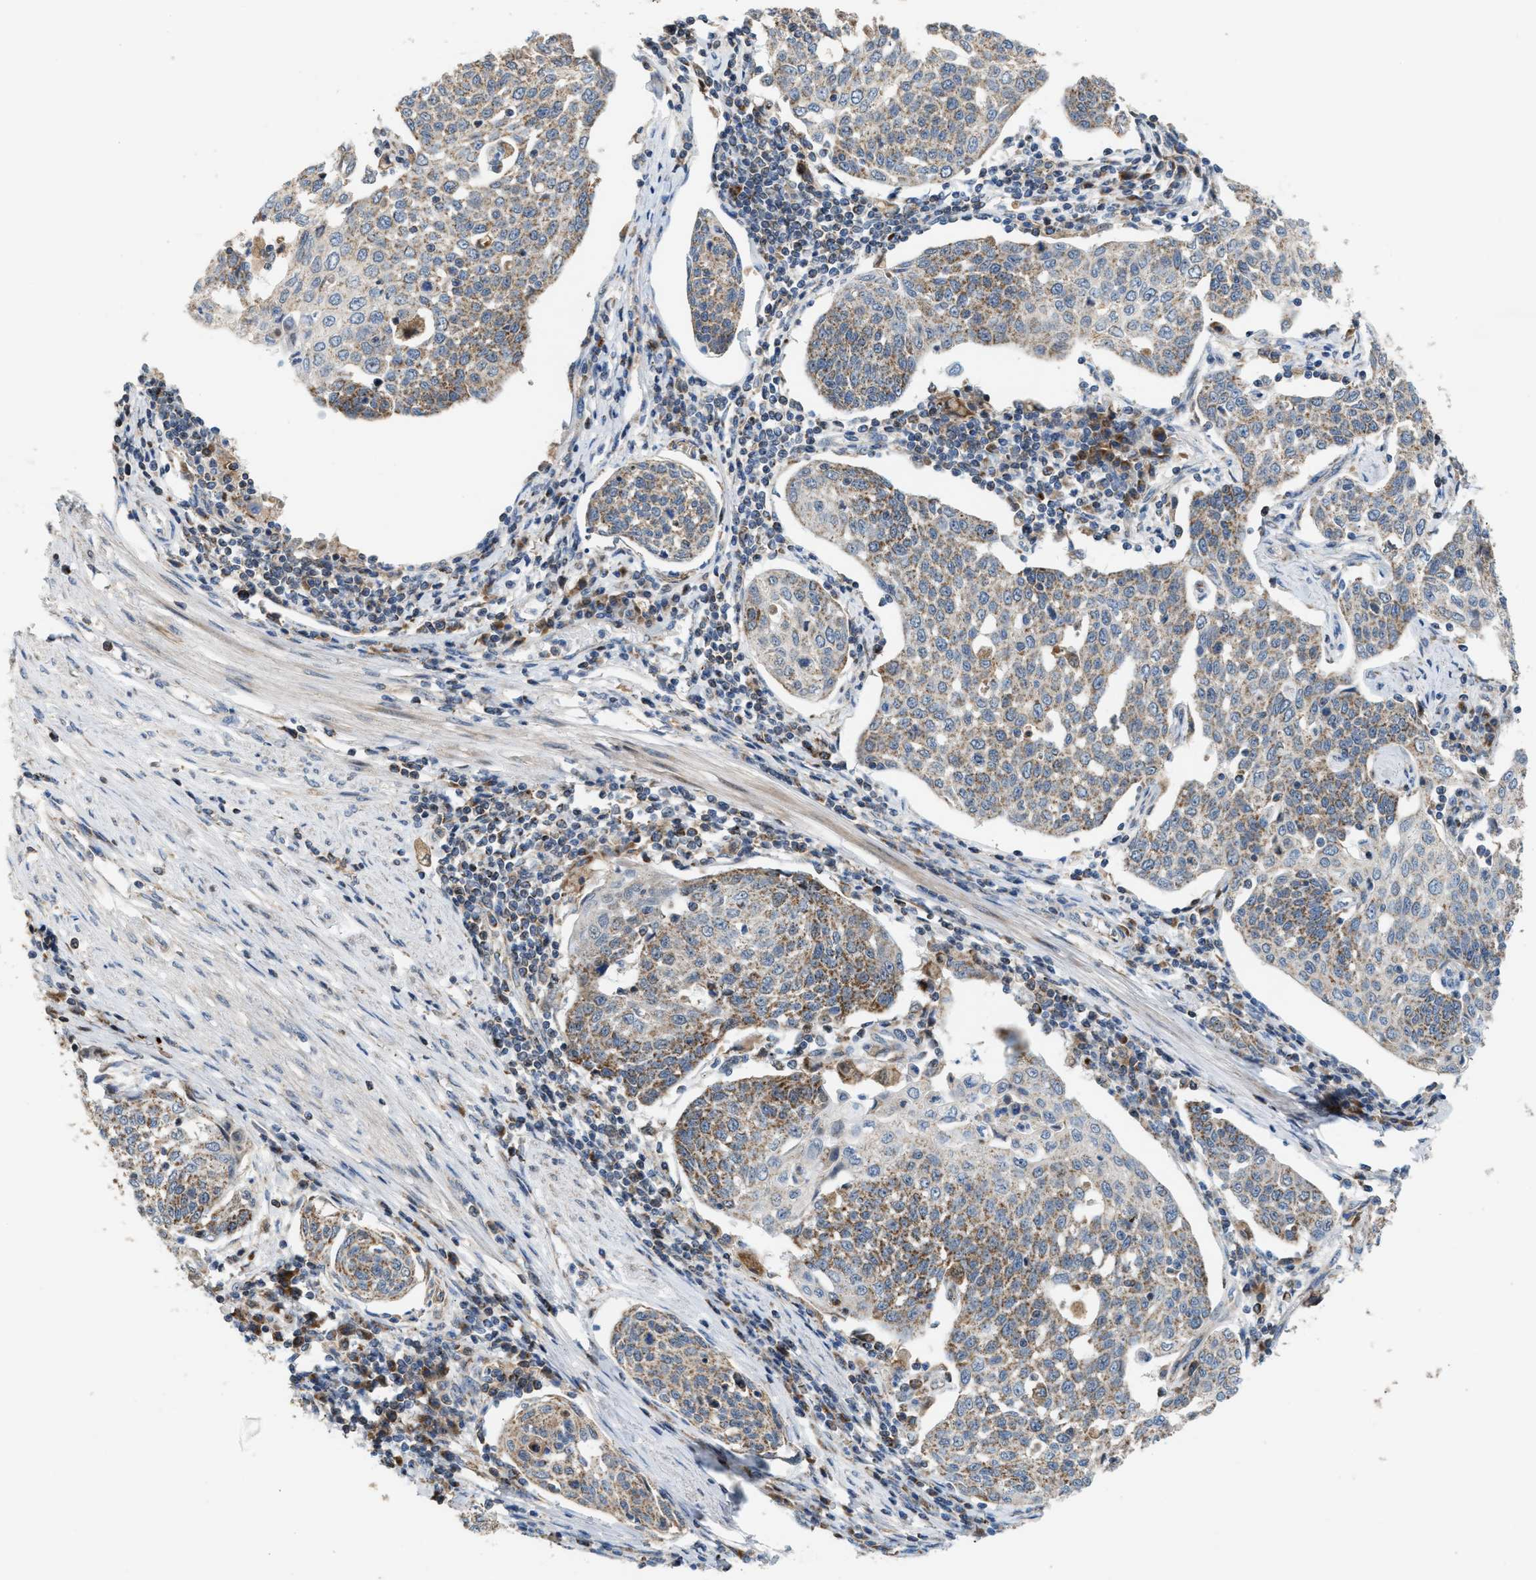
{"staining": {"intensity": "moderate", "quantity": ">75%", "location": "cytoplasmic/membranous"}, "tissue": "cervical cancer", "cell_type": "Tumor cells", "image_type": "cancer", "snomed": [{"axis": "morphology", "description": "Squamous cell carcinoma, NOS"}, {"axis": "topography", "description": "Cervix"}], "caption": "IHC (DAB (3,3'-diaminobenzidine)) staining of human cervical cancer (squamous cell carcinoma) exhibits moderate cytoplasmic/membranous protein positivity in approximately >75% of tumor cells.", "gene": "PMPCA", "patient": {"sex": "female", "age": 34}}